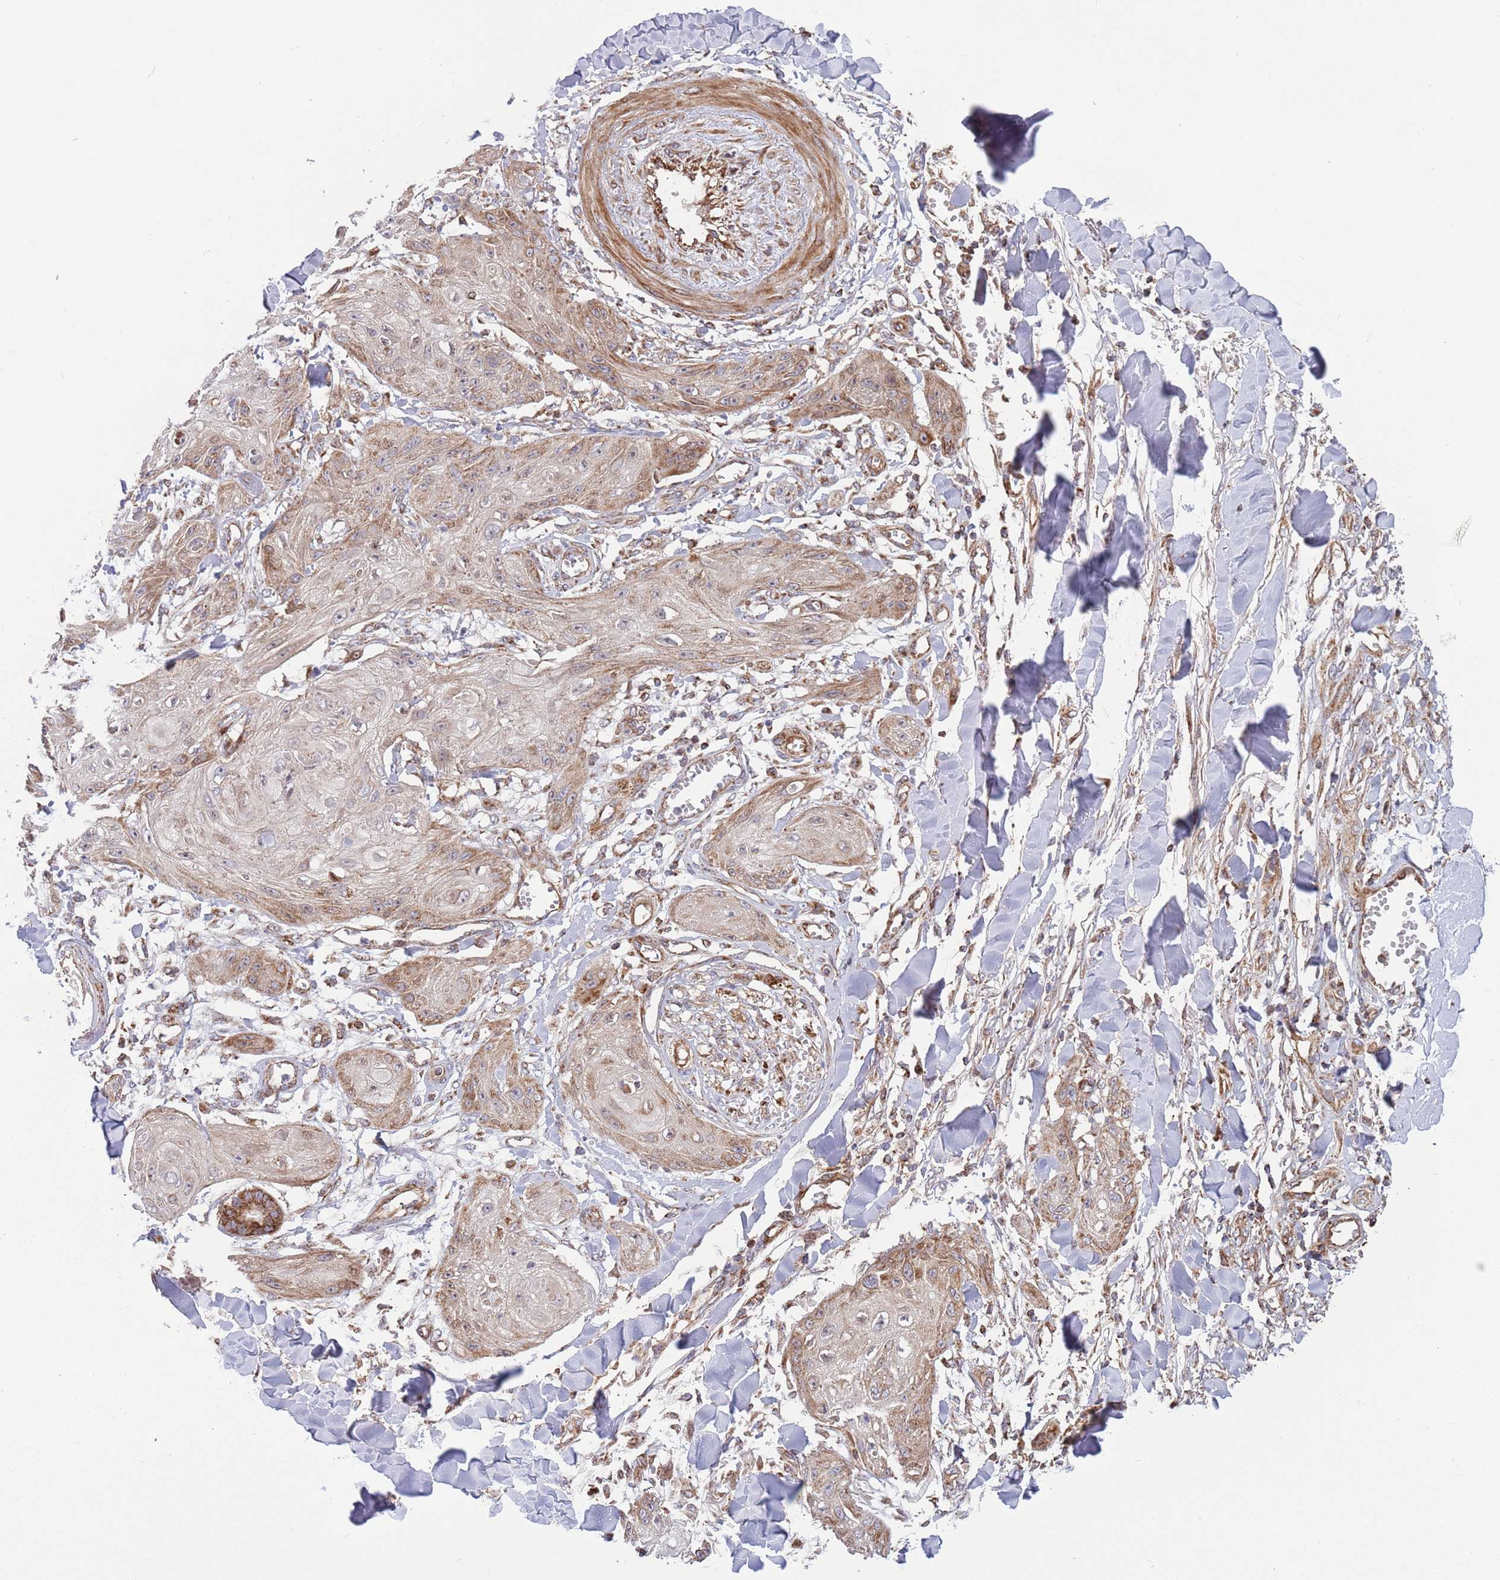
{"staining": {"intensity": "moderate", "quantity": "25%-75%", "location": "cytoplasmic/membranous"}, "tissue": "skin cancer", "cell_type": "Tumor cells", "image_type": "cancer", "snomed": [{"axis": "morphology", "description": "Squamous cell carcinoma, NOS"}, {"axis": "topography", "description": "Skin"}], "caption": "An image of human skin cancer stained for a protein demonstrates moderate cytoplasmic/membranous brown staining in tumor cells. The staining was performed using DAB (3,3'-diaminobenzidine) to visualize the protein expression in brown, while the nuclei were stained in blue with hematoxylin (Magnification: 20x).", "gene": "ATP5PD", "patient": {"sex": "male", "age": 74}}